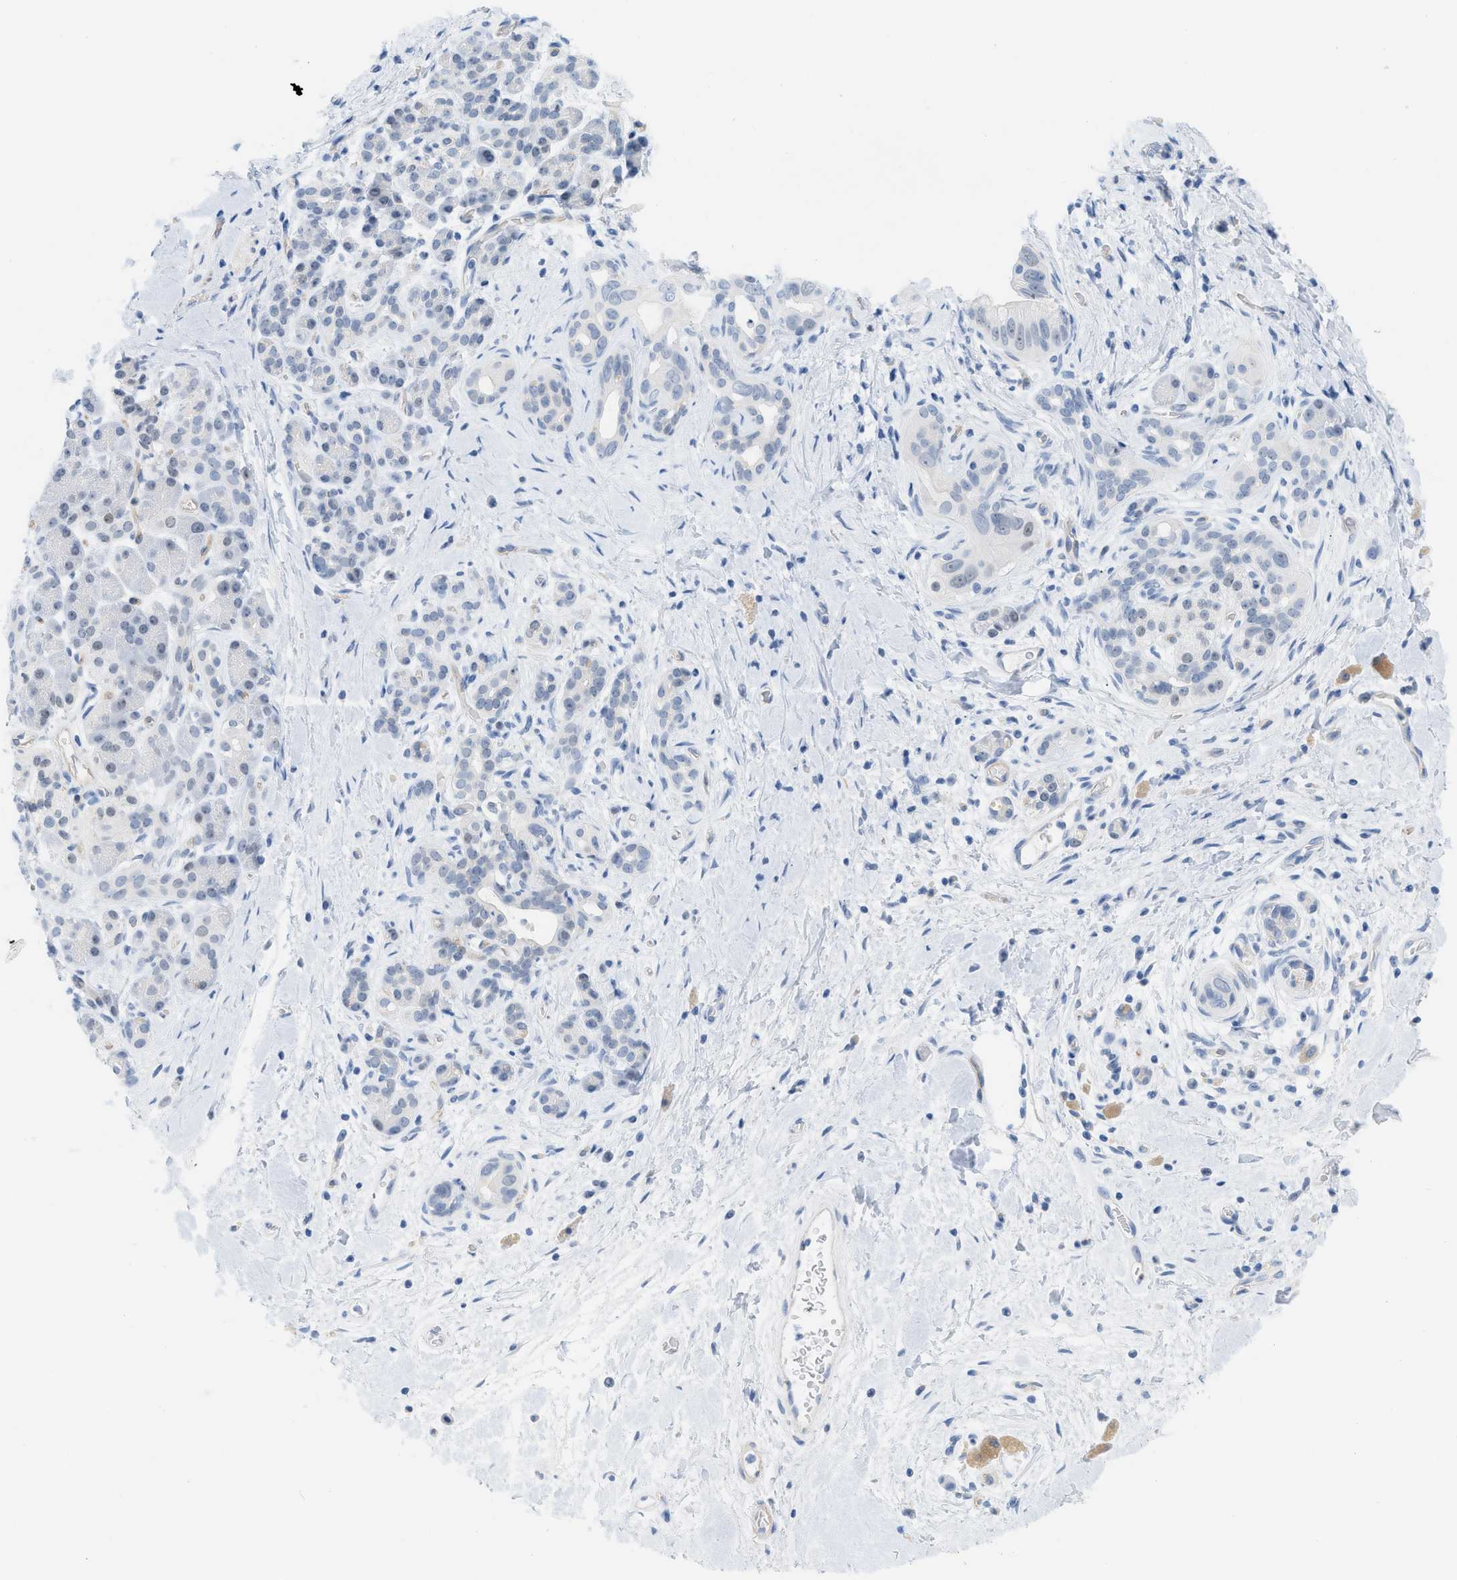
{"staining": {"intensity": "negative", "quantity": "none", "location": "none"}, "tissue": "pancreatic cancer", "cell_type": "Tumor cells", "image_type": "cancer", "snomed": [{"axis": "morphology", "description": "Adenocarcinoma, NOS"}, {"axis": "topography", "description": "Pancreas"}], "caption": "Human pancreatic cancer stained for a protein using IHC shows no staining in tumor cells.", "gene": "HLTF", "patient": {"sex": "male", "age": 55}}